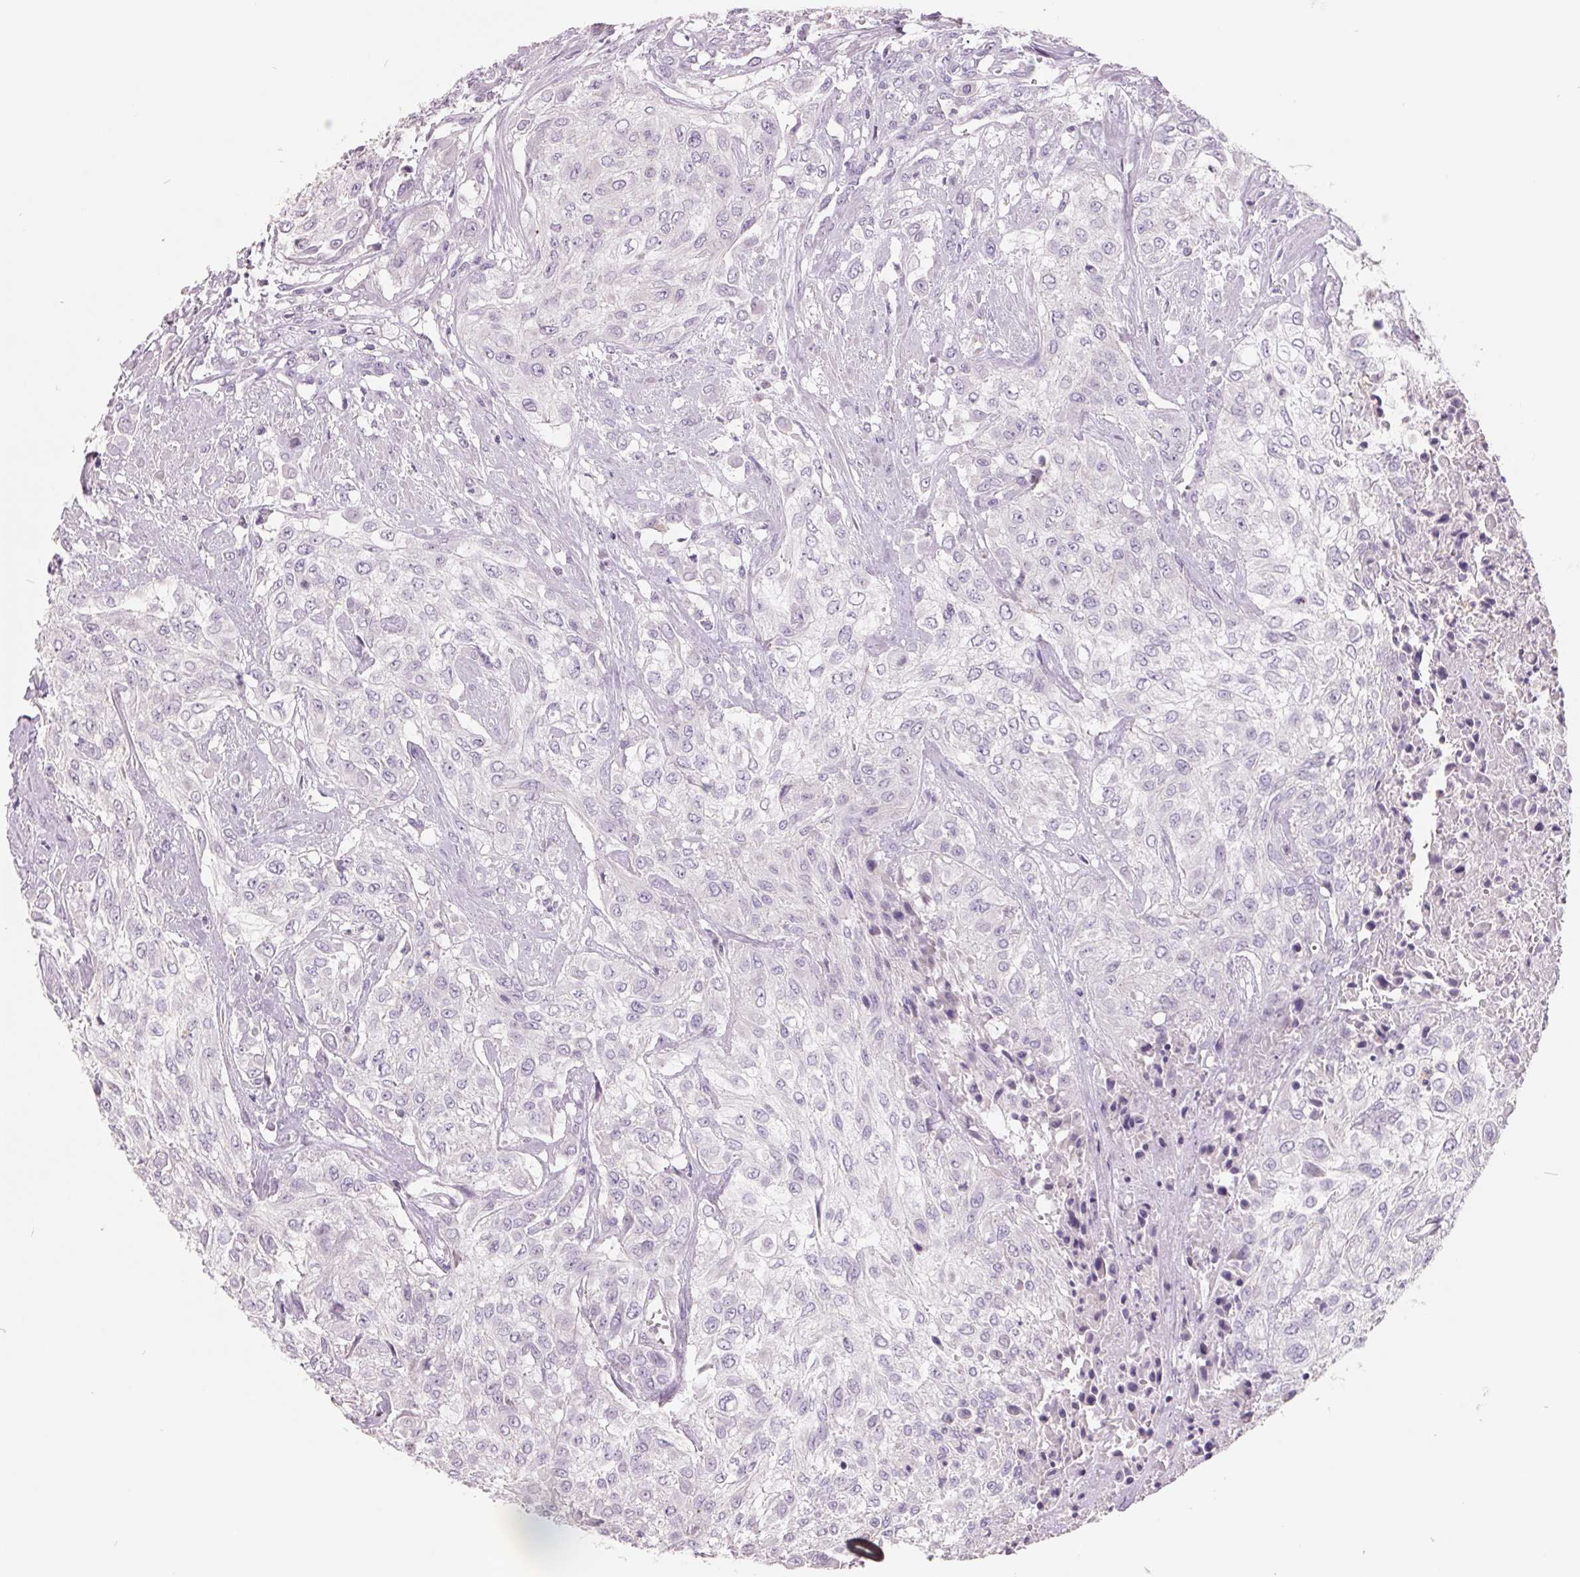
{"staining": {"intensity": "negative", "quantity": "none", "location": "none"}, "tissue": "urothelial cancer", "cell_type": "Tumor cells", "image_type": "cancer", "snomed": [{"axis": "morphology", "description": "Urothelial carcinoma, High grade"}, {"axis": "topography", "description": "Urinary bladder"}], "caption": "The photomicrograph exhibits no staining of tumor cells in urothelial cancer. (Stains: DAB (3,3'-diaminobenzidine) IHC with hematoxylin counter stain, Microscopy: brightfield microscopy at high magnification).", "gene": "FTCD", "patient": {"sex": "male", "age": 57}}